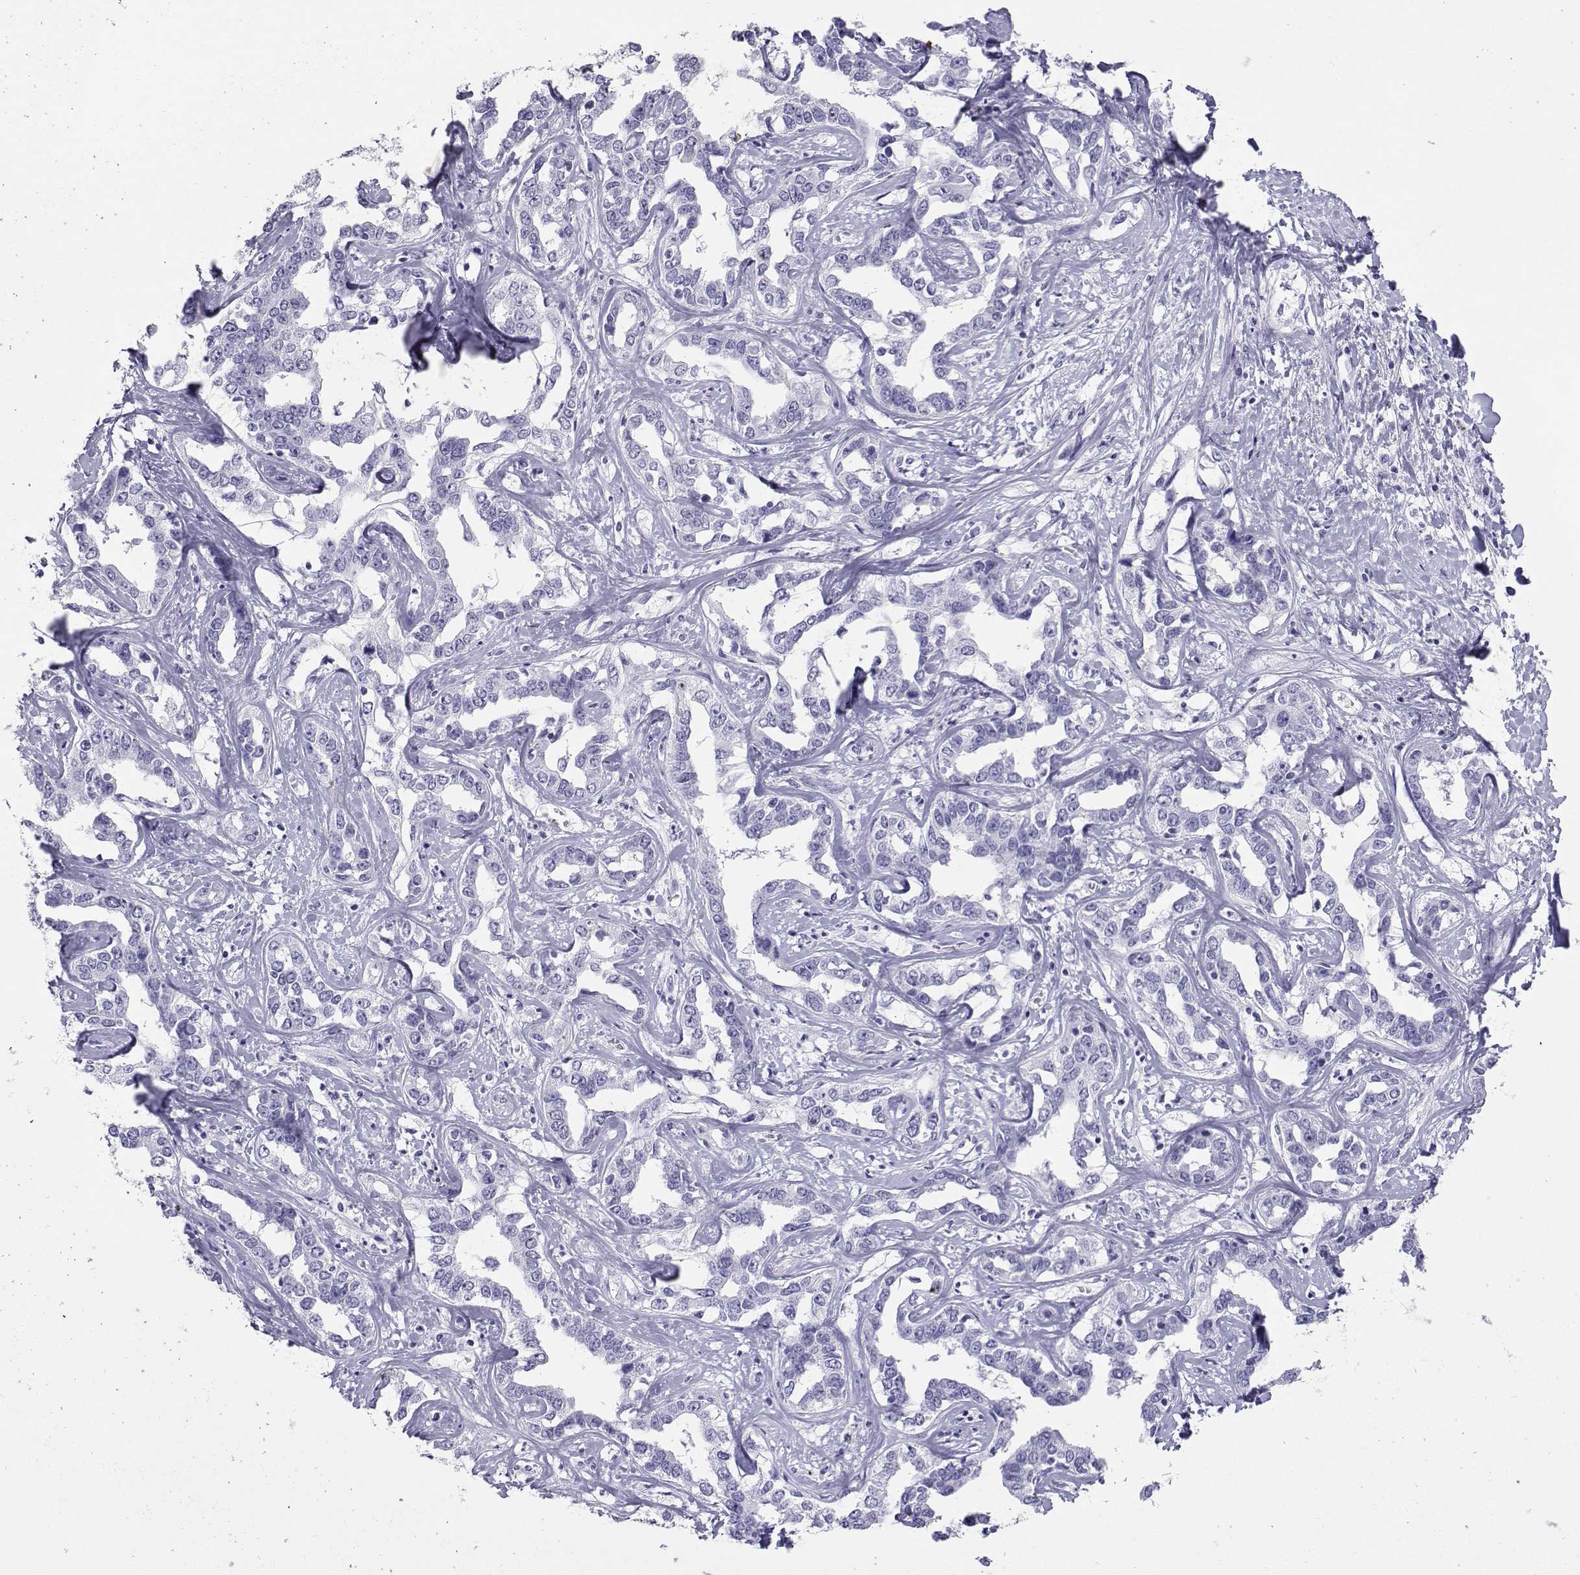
{"staining": {"intensity": "negative", "quantity": "none", "location": "none"}, "tissue": "liver cancer", "cell_type": "Tumor cells", "image_type": "cancer", "snomed": [{"axis": "morphology", "description": "Cholangiocarcinoma"}, {"axis": "topography", "description": "Liver"}], "caption": "The IHC image has no significant expression in tumor cells of cholangiocarcinoma (liver) tissue.", "gene": "LORICRIN", "patient": {"sex": "male", "age": 59}}